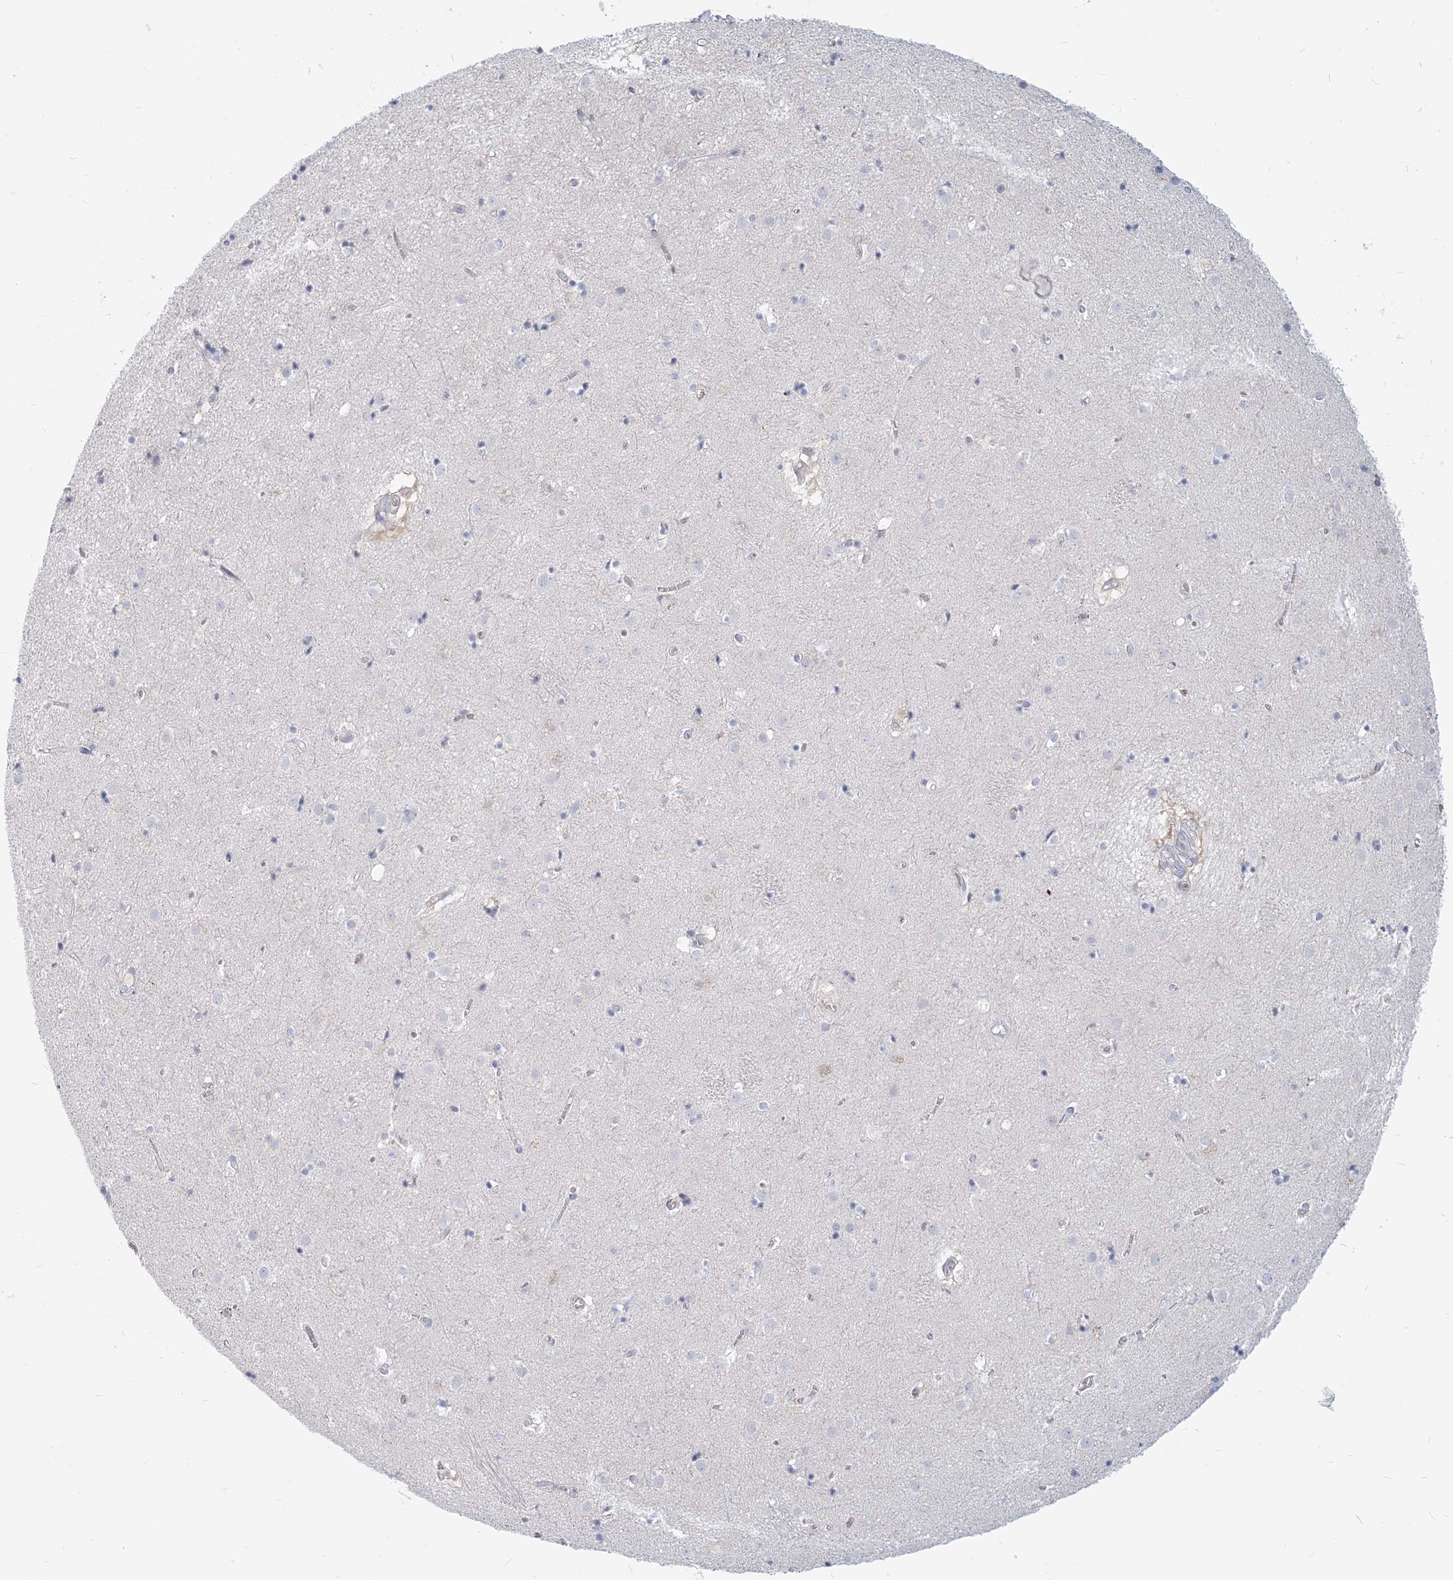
{"staining": {"intensity": "negative", "quantity": "none", "location": "none"}, "tissue": "caudate", "cell_type": "Glial cells", "image_type": "normal", "snomed": [{"axis": "morphology", "description": "Normal tissue, NOS"}, {"axis": "topography", "description": "Lateral ventricle wall"}], "caption": "Immunohistochemistry (IHC) image of normal caudate: human caudate stained with DAB reveals no significant protein positivity in glial cells.", "gene": "GMPPA", "patient": {"sex": "male", "age": 70}}